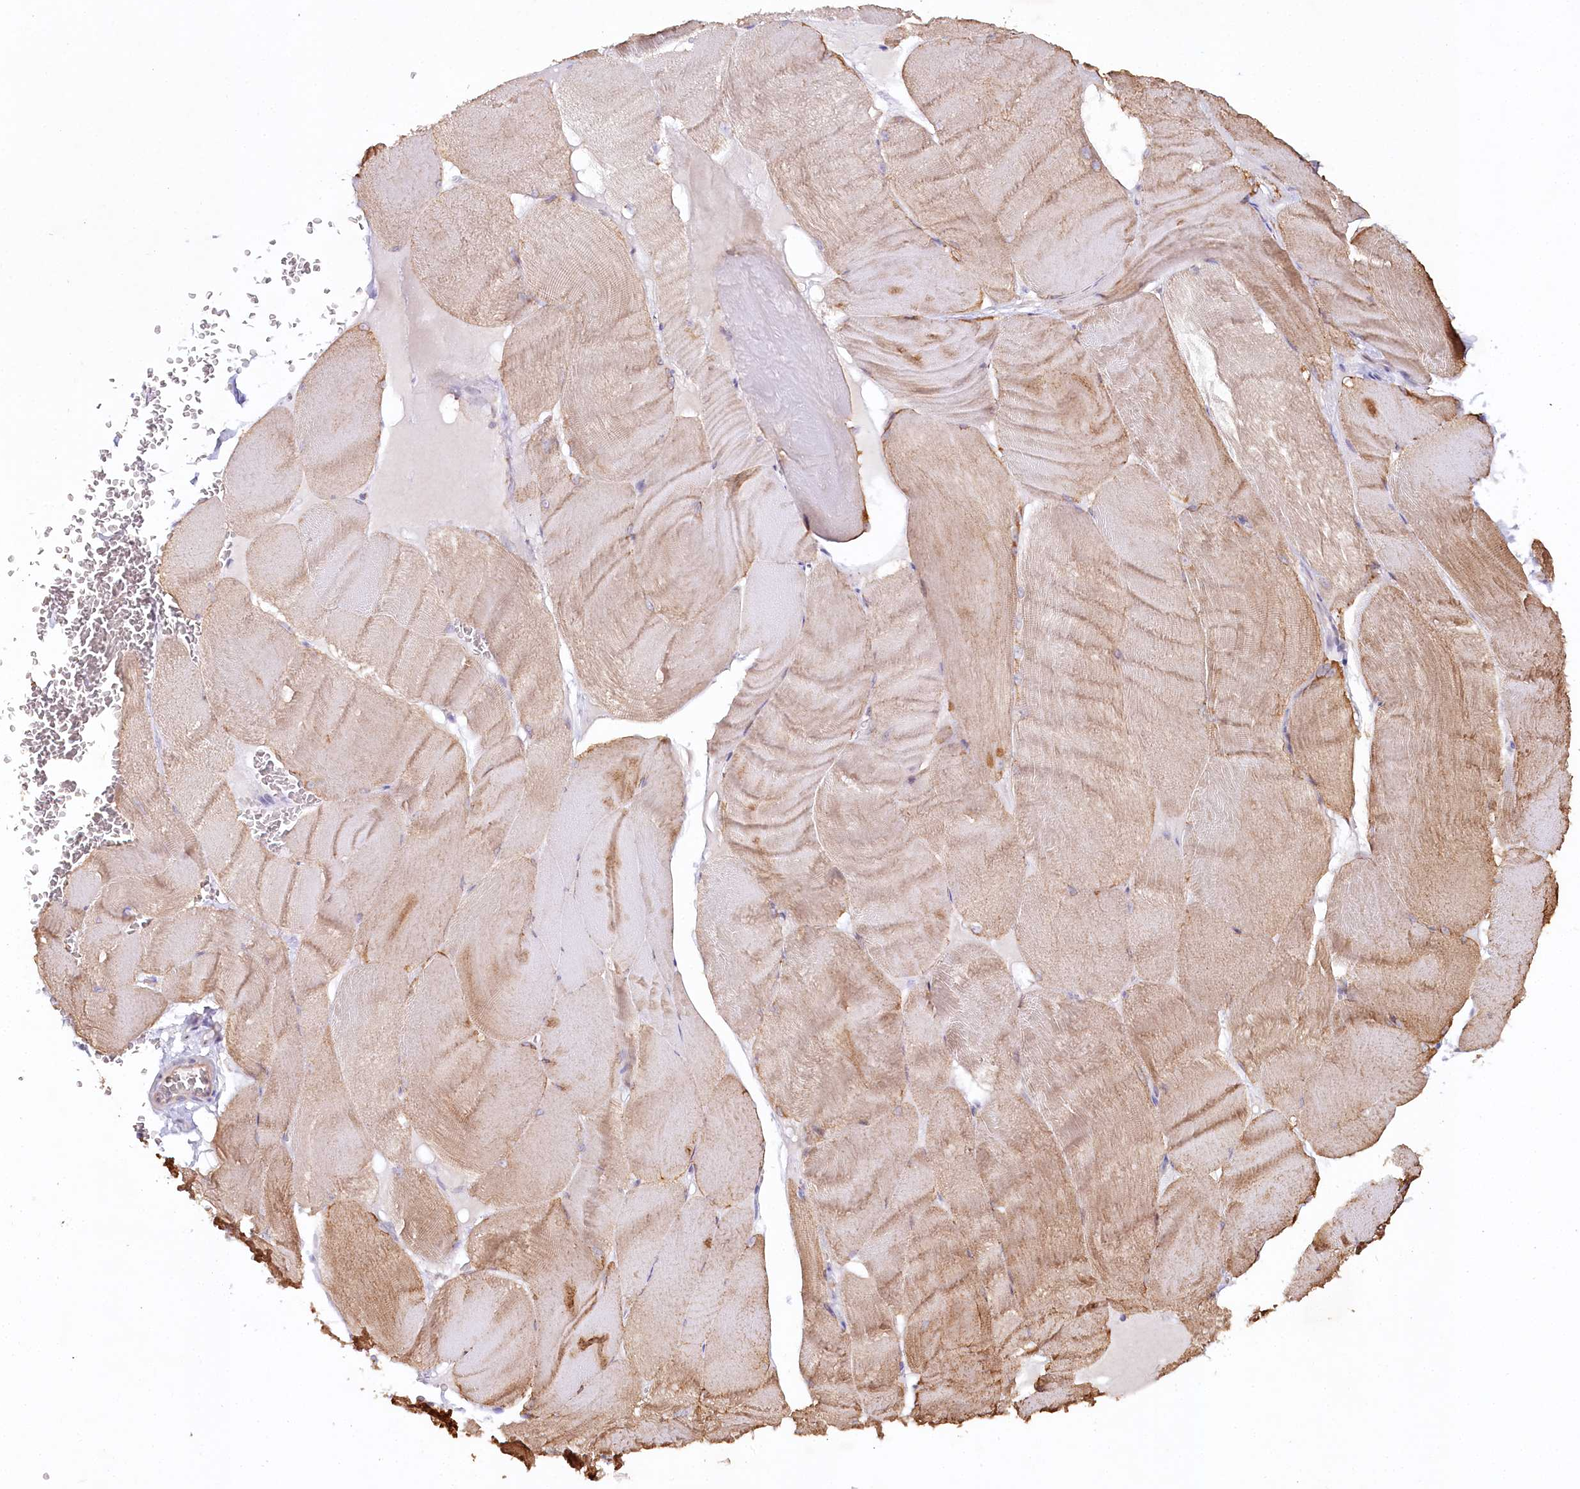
{"staining": {"intensity": "weak", "quantity": ">75%", "location": "cytoplasmic/membranous"}, "tissue": "skeletal muscle", "cell_type": "Myocytes", "image_type": "normal", "snomed": [{"axis": "morphology", "description": "Normal tissue, NOS"}, {"axis": "morphology", "description": "Basal cell carcinoma"}, {"axis": "topography", "description": "Skeletal muscle"}], "caption": "Immunohistochemical staining of unremarkable skeletal muscle demonstrates weak cytoplasmic/membranous protein staining in approximately >75% of myocytes. (DAB (3,3'-diaminobenzidine) IHC, brown staining for protein, blue staining for nuclei).", "gene": "ALDH3B1", "patient": {"sex": "female", "age": 64}}